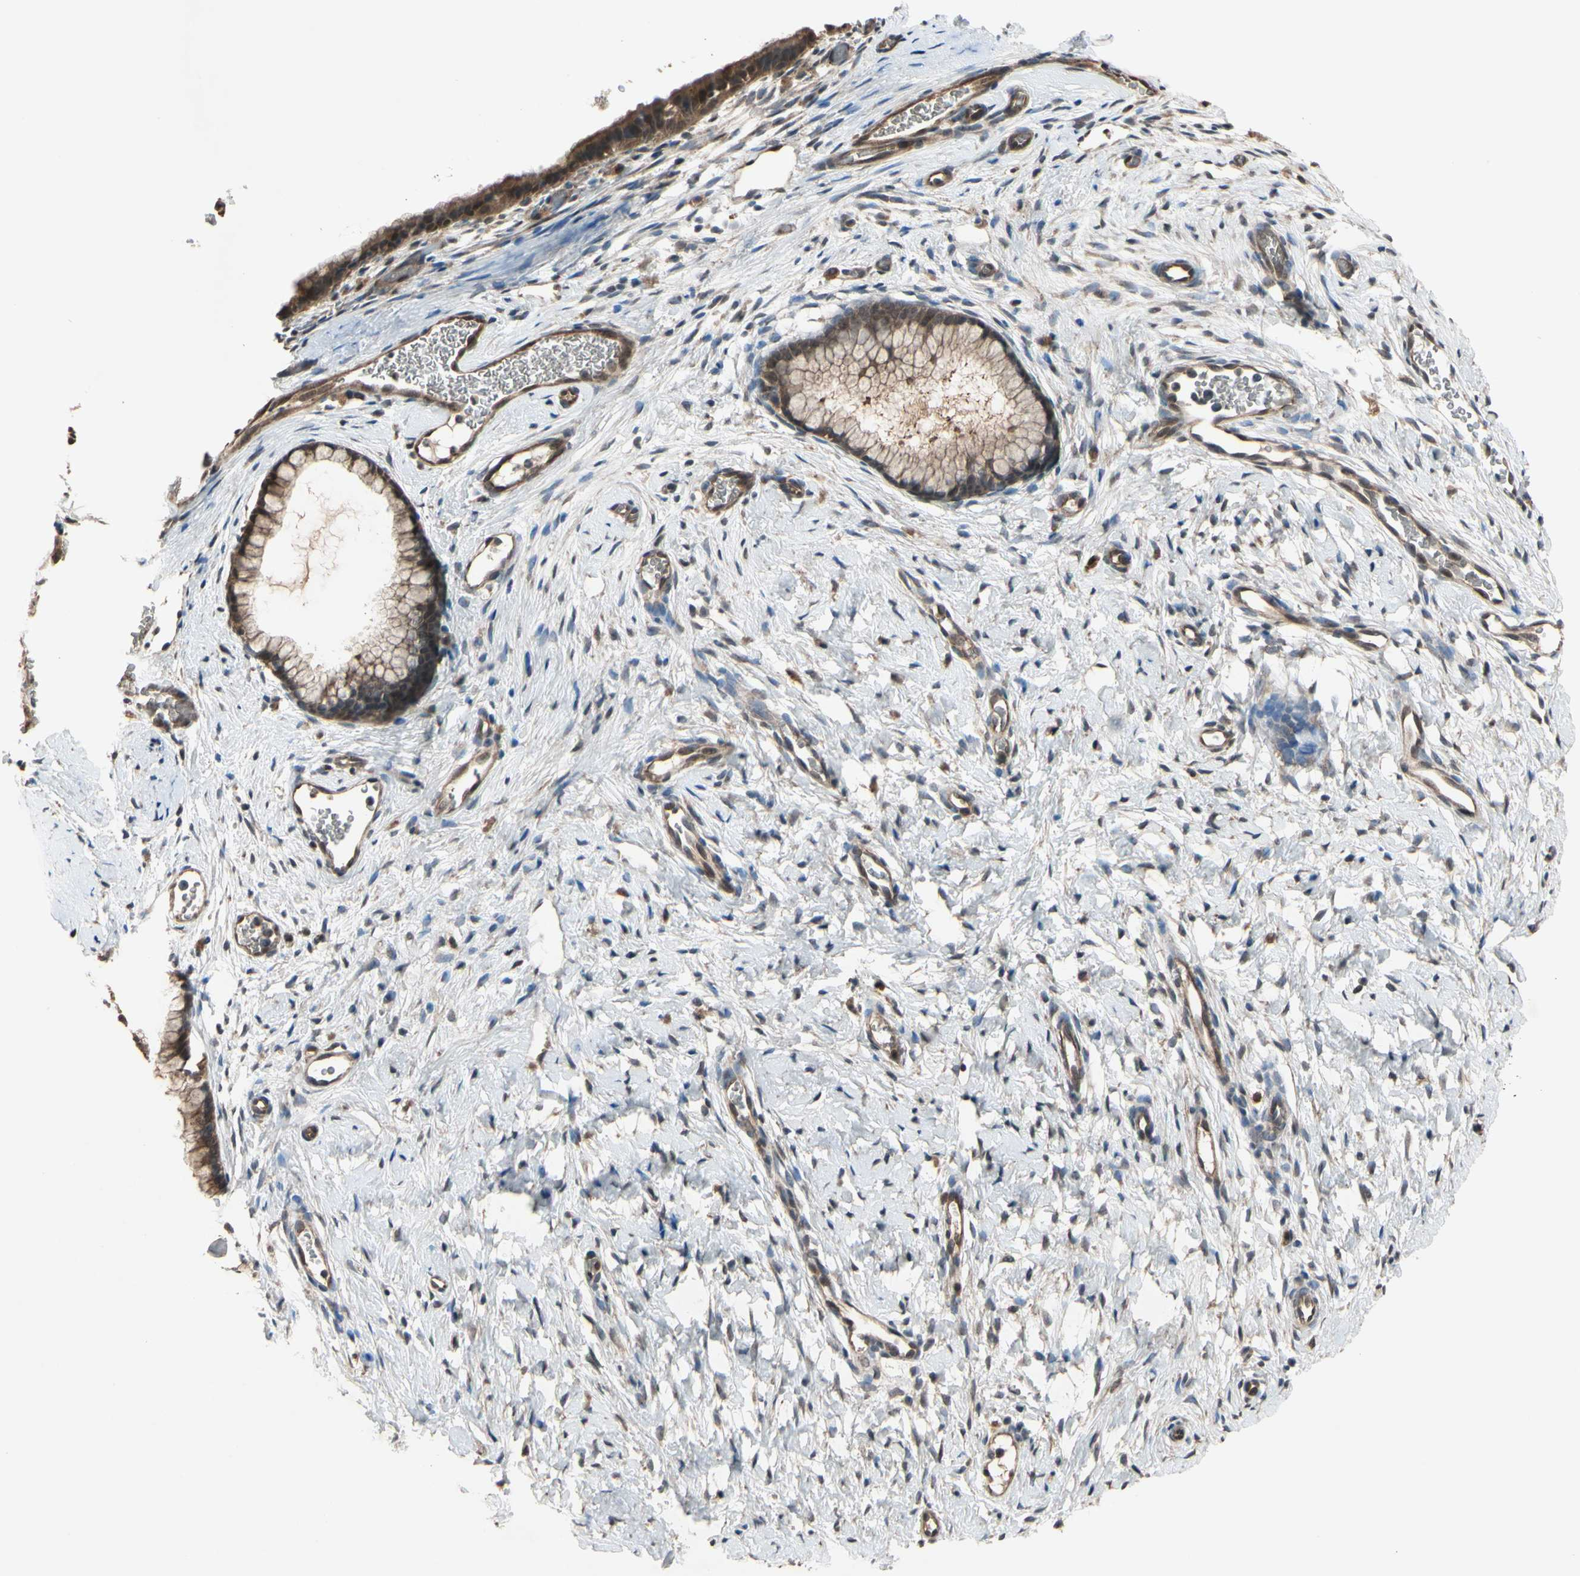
{"staining": {"intensity": "strong", "quantity": ">75%", "location": "cytoplasmic/membranous,nuclear"}, "tissue": "cervix", "cell_type": "Glandular cells", "image_type": "normal", "snomed": [{"axis": "morphology", "description": "Normal tissue, NOS"}, {"axis": "topography", "description": "Cervix"}], "caption": "DAB immunohistochemical staining of unremarkable human cervix shows strong cytoplasmic/membranous,nuclear protein staining in approximately >75% of glandular cells.", "gene": "PNPLA7", "patient": {"sex": "female", "age": 65}}